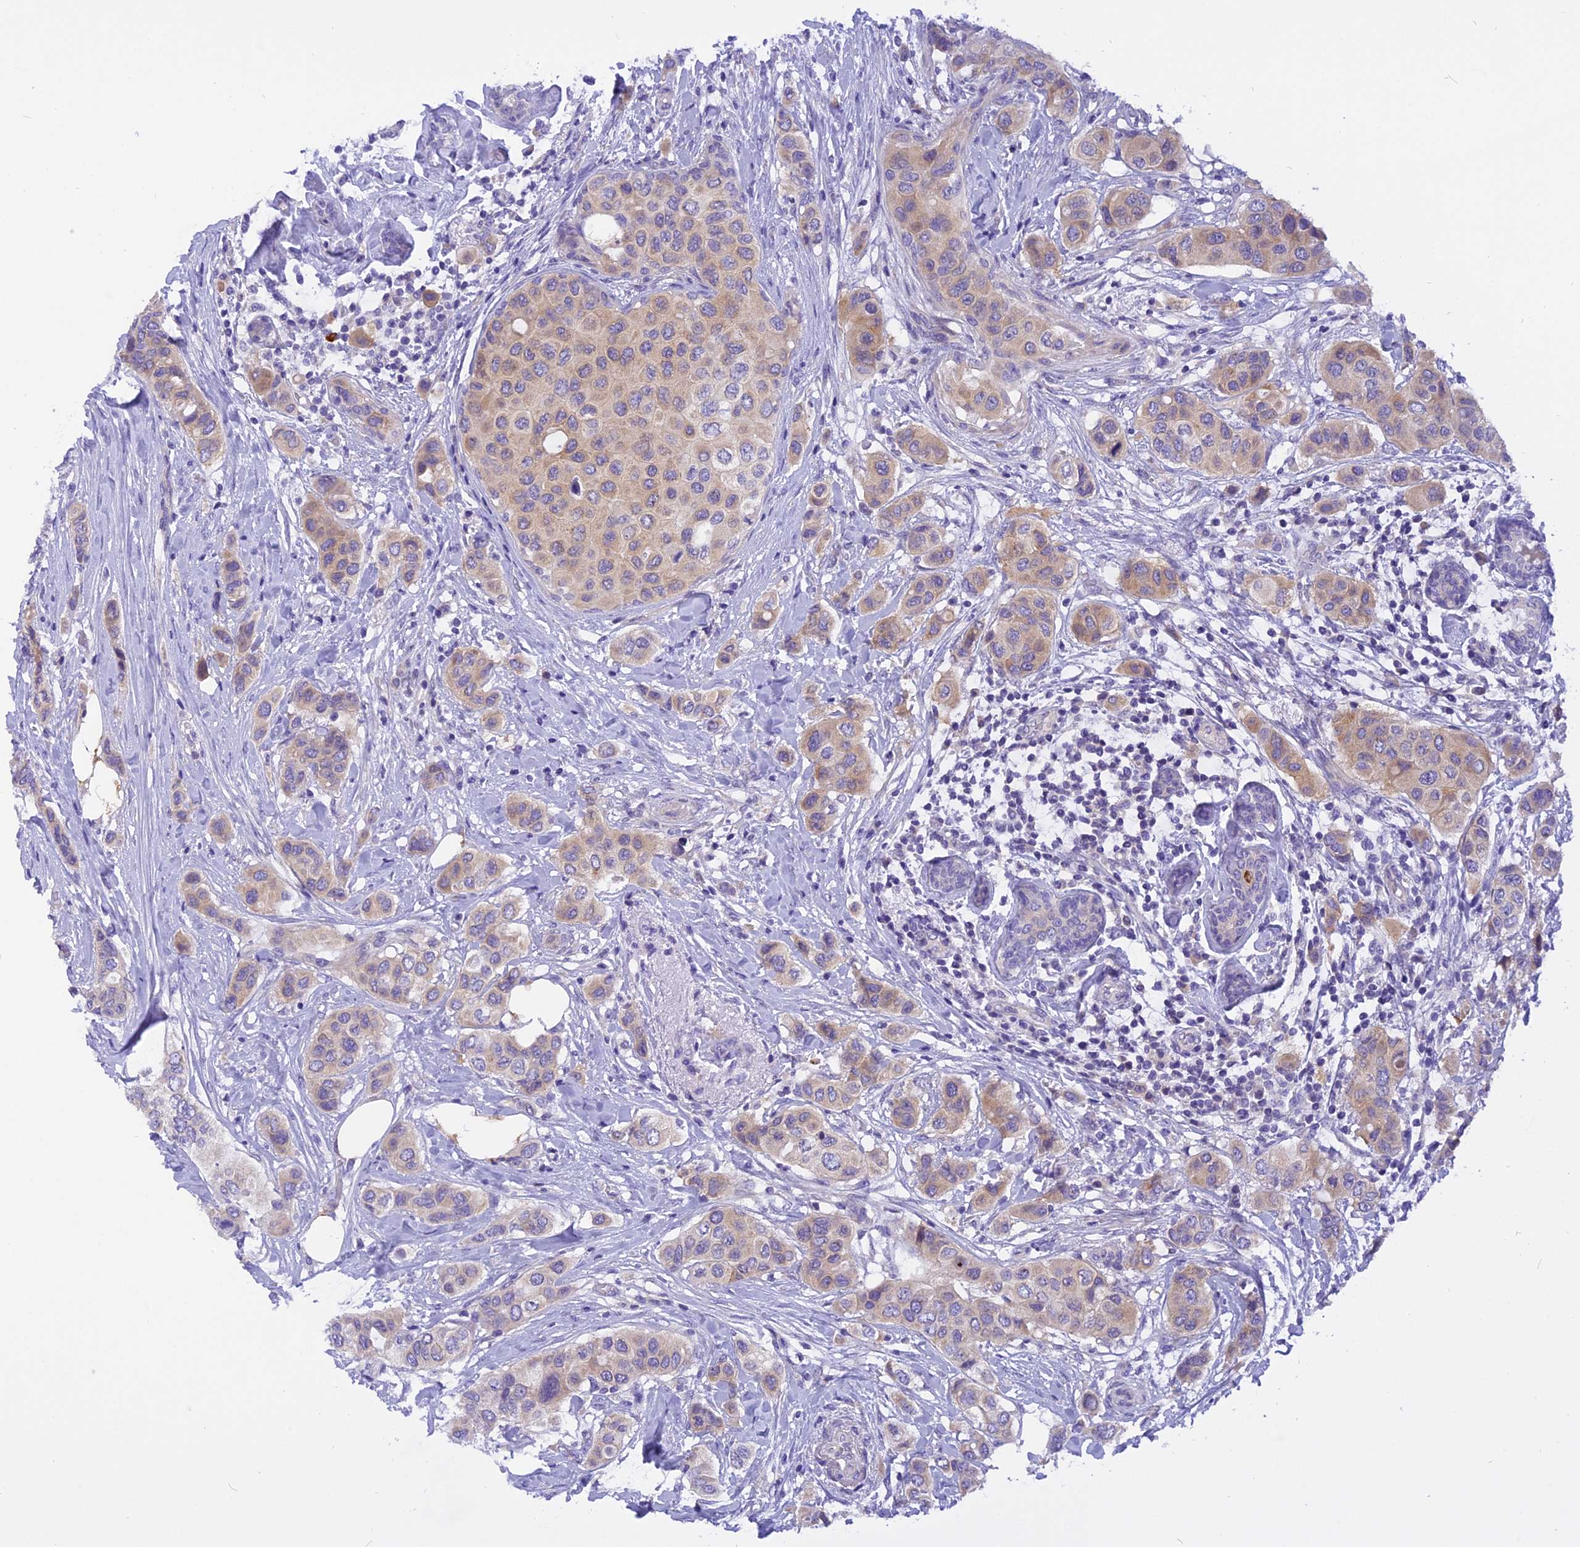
{"staining": {"intensity": "weak", "quantity": ">75%", "location": "cytoplasmic/membranous"}, "tissue": "breast cancer", "cell_type": "Tumor cells", "image_type": "cancer", "snomed": [{"axis": "morphology", "description": "Lobular carcinoma"}, {"axis": "topography", "description": "Breast"}], "caption": "Immunohistochemical staining of human breast lobular carcinoma shows low levels of weak cytoplasmic/membranous positivity in about >75% of tumor cells.", "gene": "TRIM3", "patient": {"sex": "female", "age": 51}}